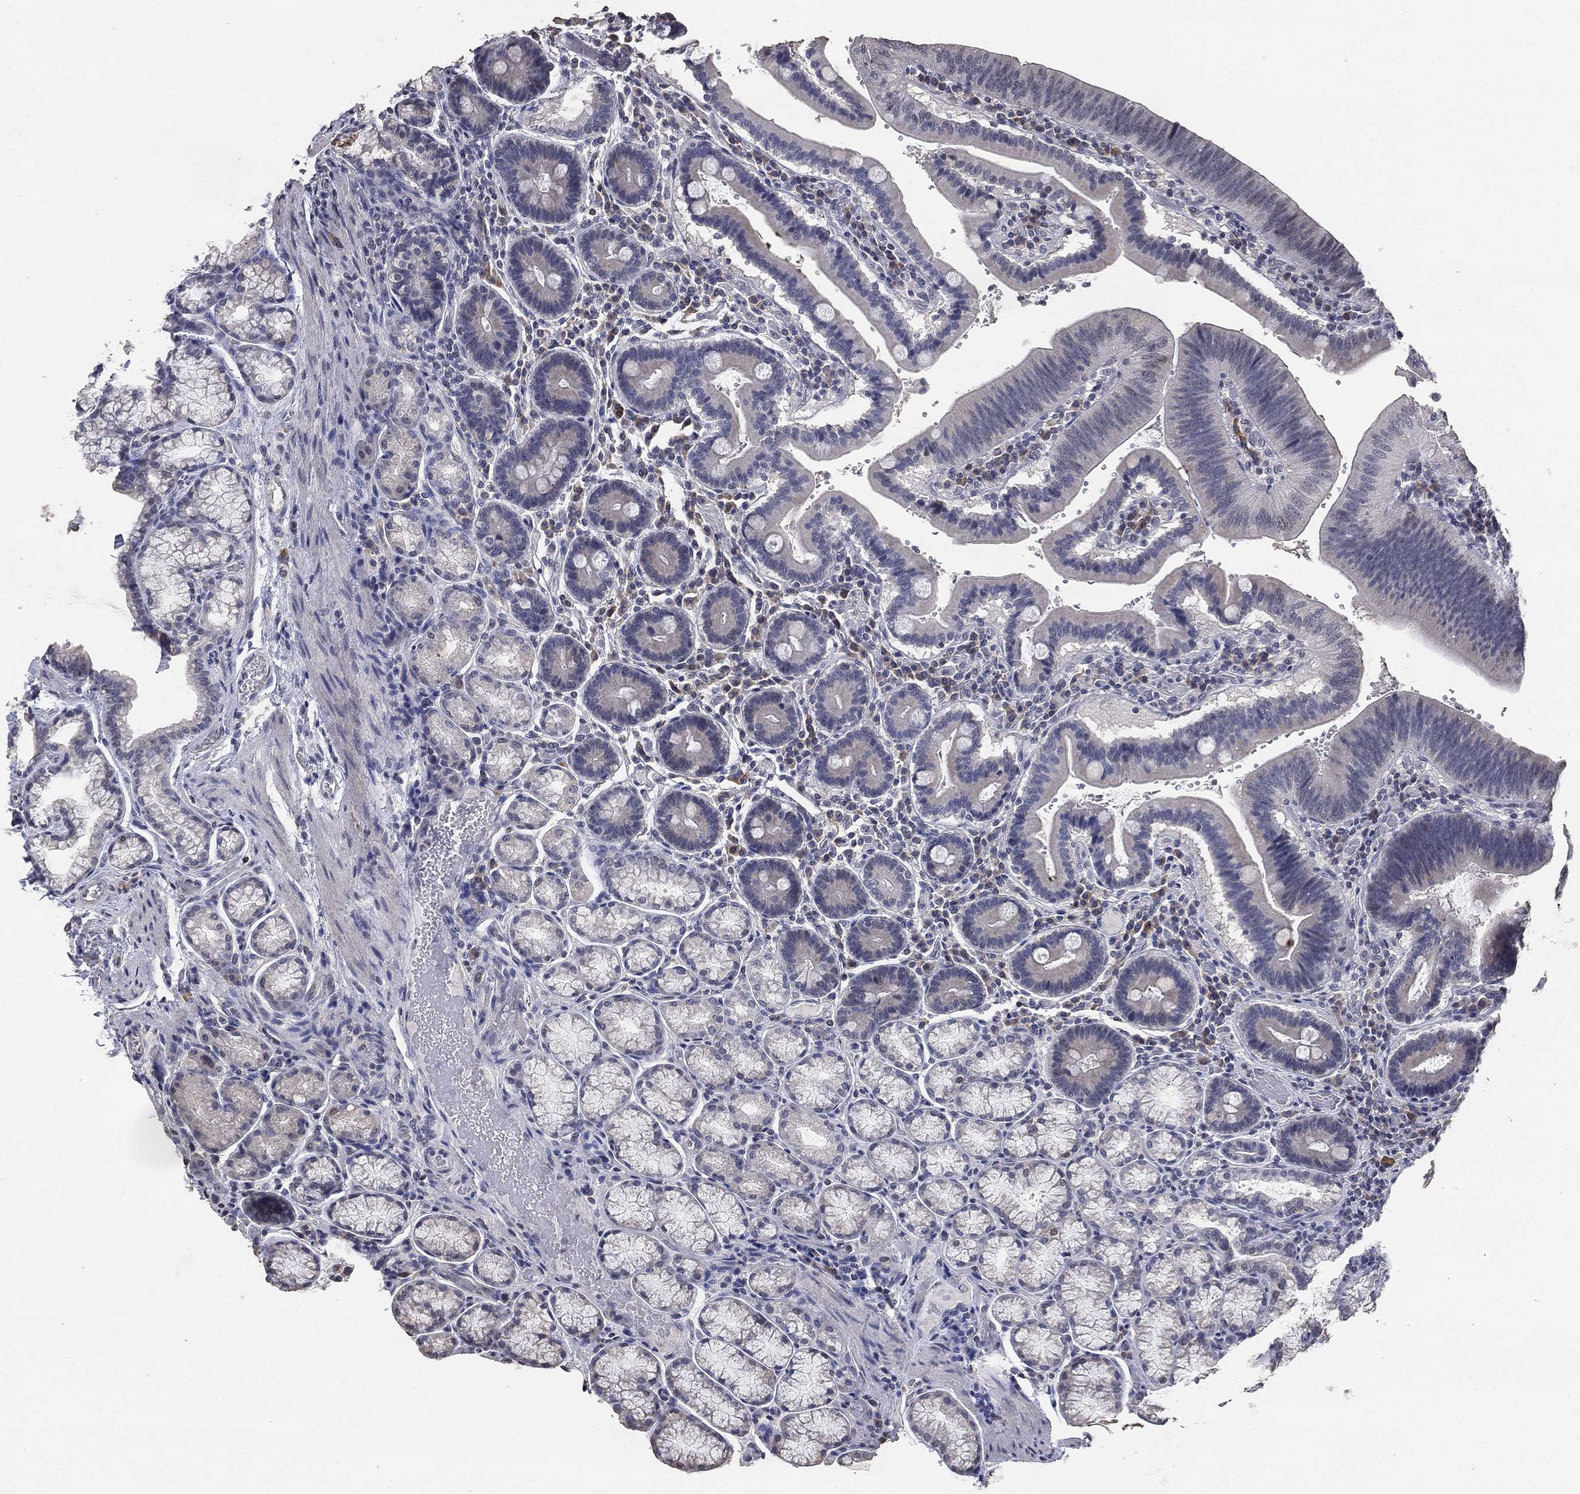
{"staining": {"intensity": "negative", "quantity": "none", "location": "none"}, "tissue": "duodenum", "cell_type": "Glandular cells", "image_type": "normal", "snomed": [{"axis": "morphology", "description": "Normal tissue, NOS"}, {"axis": "topography", "description": "Duodenum"}], "caption": "Immunohistochemistry photomicrograph of normal duodenum: duodenum stained with DAB (3,3'-diaminobenzidine) exhibits no significant protein staining in glandular cells. (Immunohistochemistry, brightfield microscopy, high magnification).", "gene": "DSG1", "patient": {"sex": "female", "age": 62}}